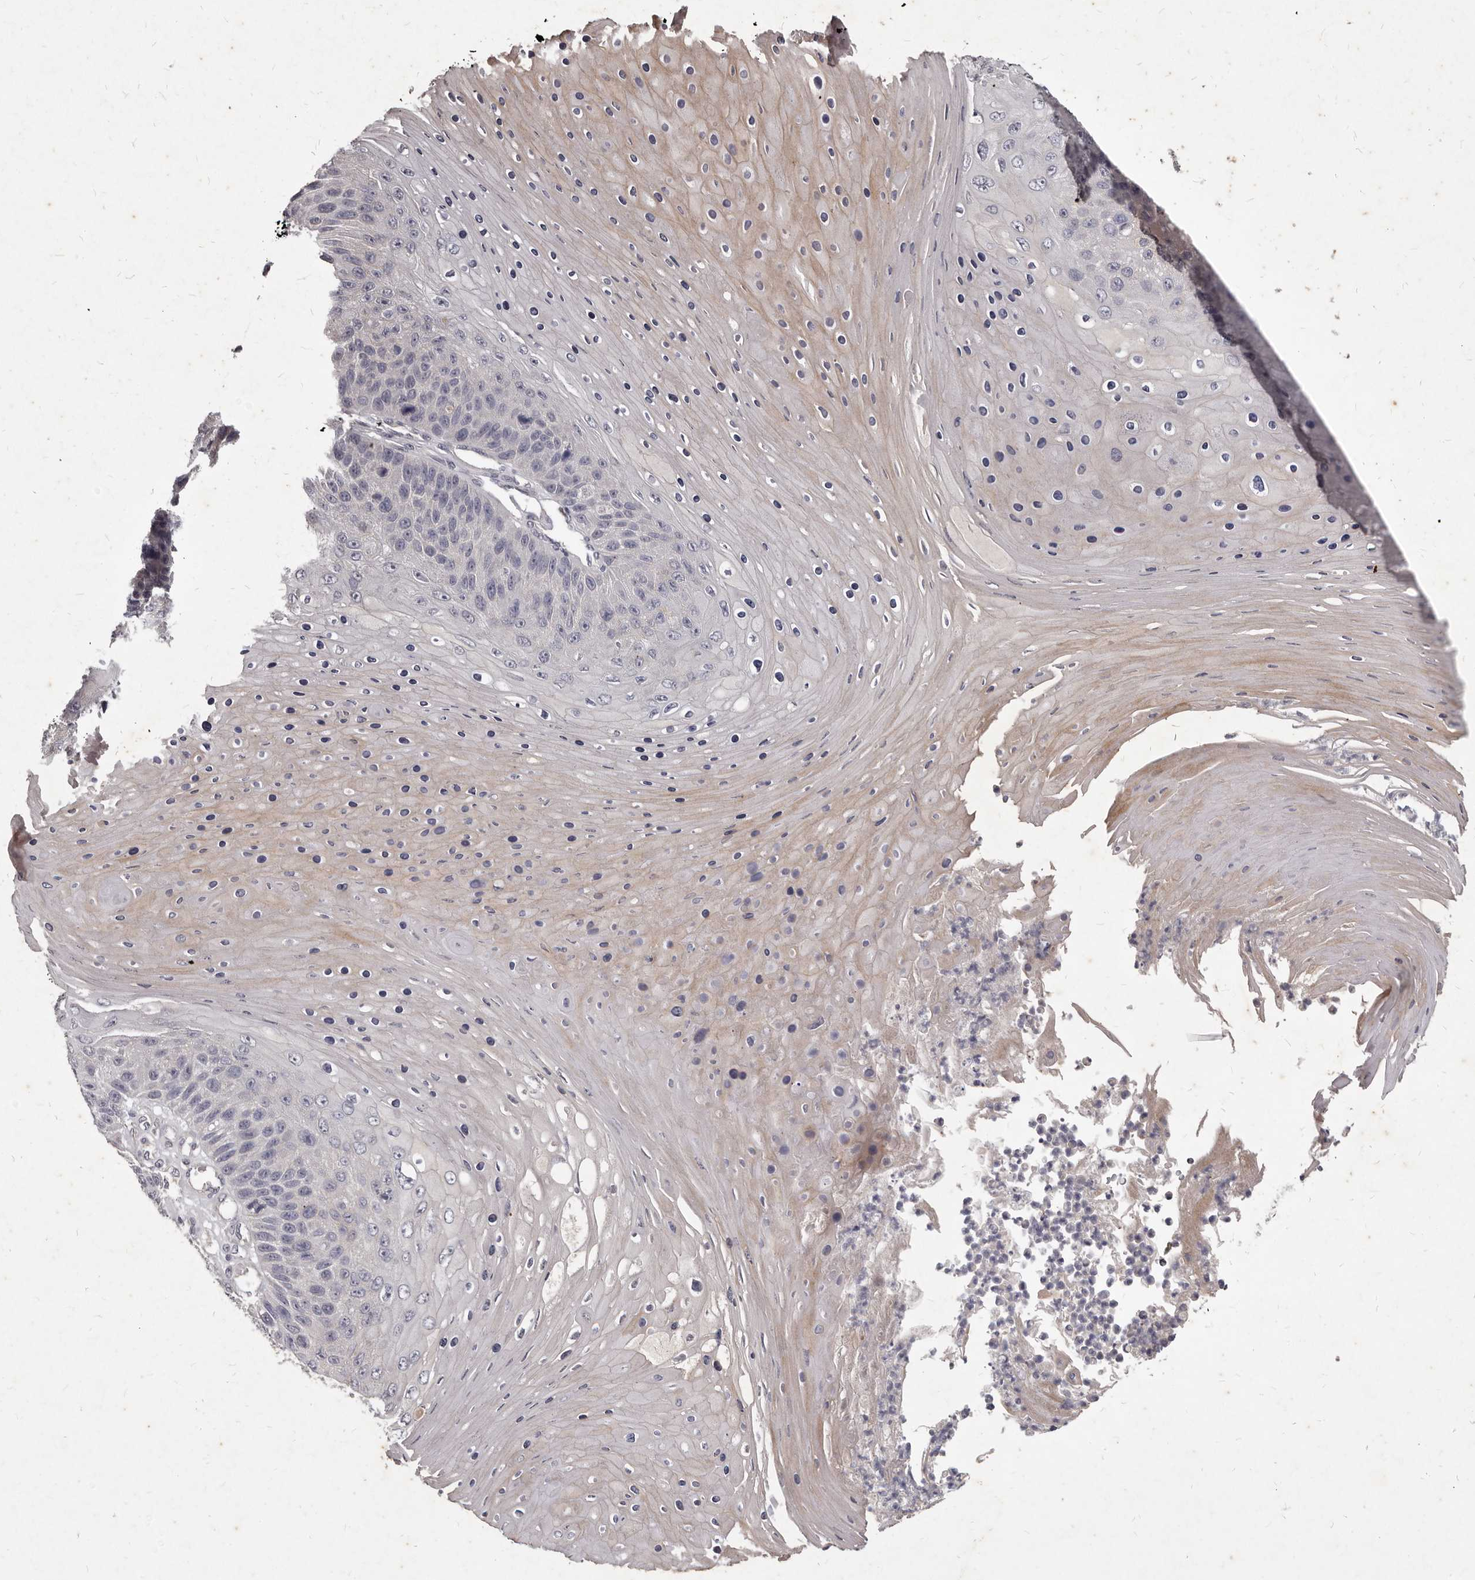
{"staining": {"intensity": "negative", "quantity": "none", "location": "none"}, "tissue": "skin cancer", "cell_type": "Tumor cells", "image_type": "cancer", "snomed": [{"axis": "morphology", "description": "Squamous cell carcinoma, NOS"}, {"axis": "topography", "description": "Skin"}], "caption": "Immunohistochemical staining of human skin cancer (squamous cell carcinoma) displays no significant positivity in tumor cells. (Brightfield microscopy of DAB immunohistochemistry (IHC) at high magnification).", "gene": "GPRC5C", "patient": {"sex": "female", "age": 88}}